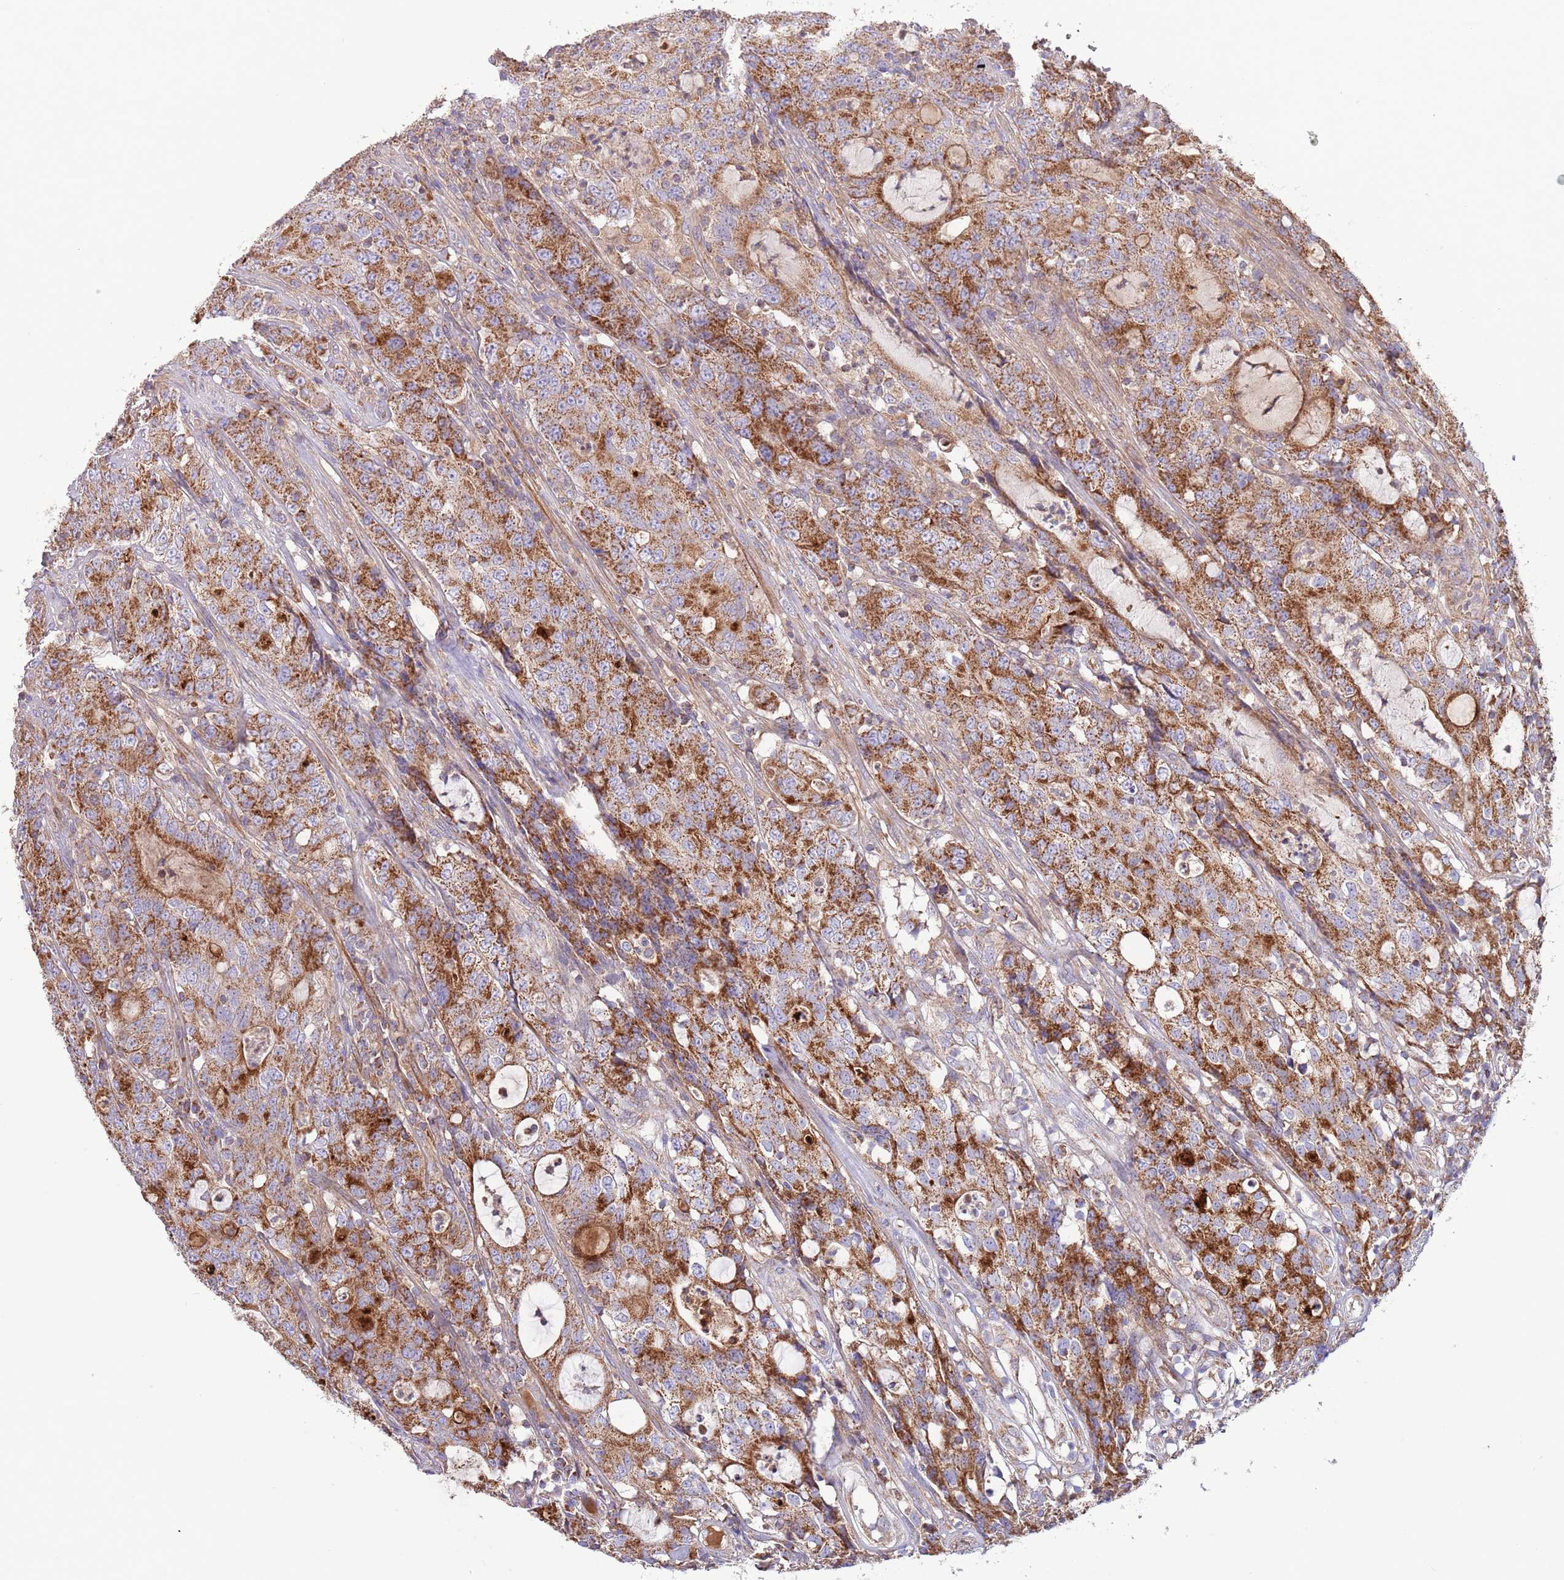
{"staining": {"intensity": "strong", "quantity": ">75%", "location": "cytoplasmic/membranous"}, "tissue": "colorectal cancer", "cell_type": "Tumor cells", "image_type": "cancer", "snomed": [{"axis": "morphology", "description": "Adenocarcinoma, NOS"}, {"axis": "topography", "description": "Colon"}], "caption": "This histopathology image demonstrates colorectal cancer stained with IHC to label a protein in brown. The cytoplasmic/membranous of tumor cells show strong positivity for the protein. Nuclei are counter-stained blue.", "gene": "DNAJA3", "patient": {"sex": "male", "age": 83}}